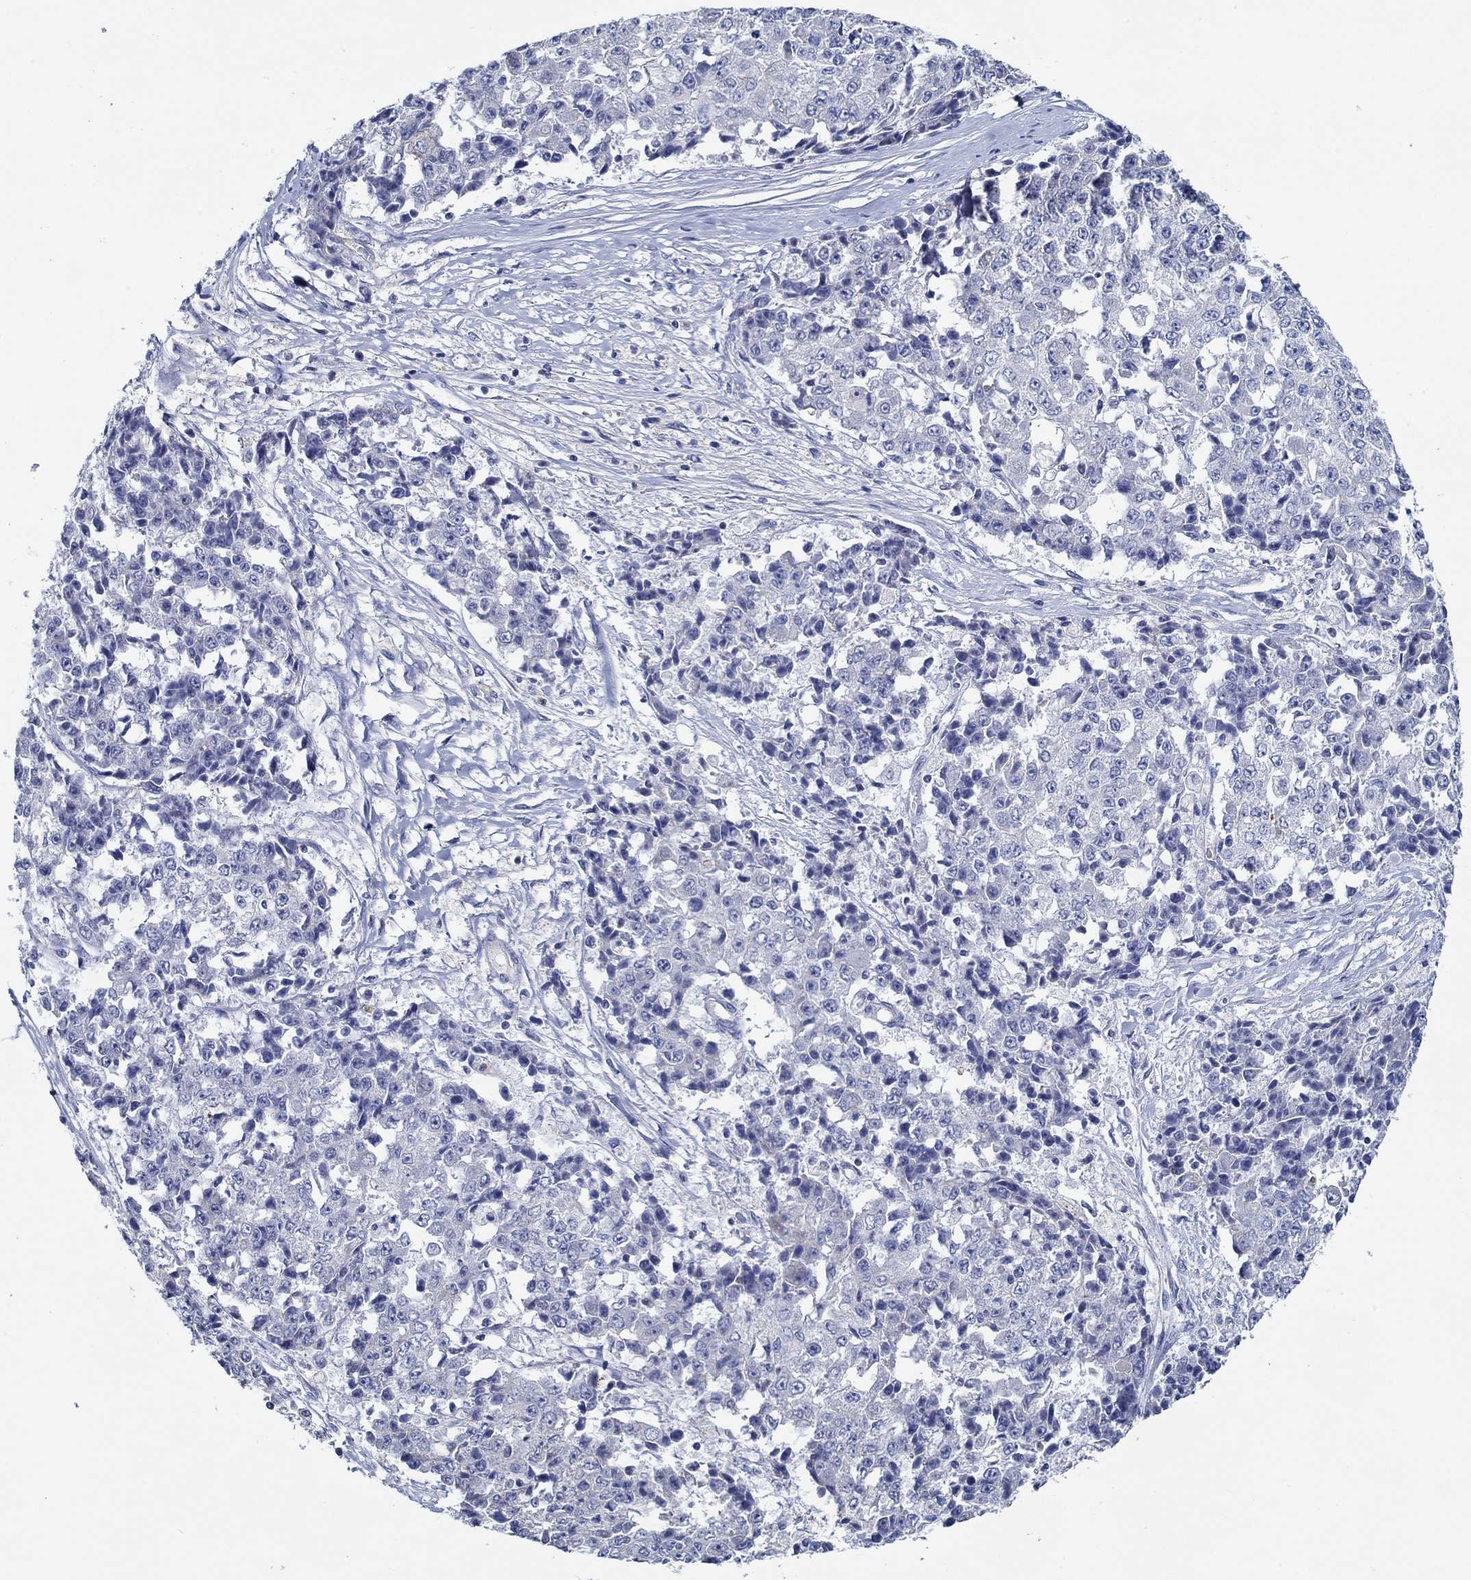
{"staining": {"intensity": "negative", "quantity": "none", "location": "none"}, "tissue": "ovarian cancer", "cell_type": "Tumor cells", "image_type": "cancer", "snomed": [{"axis": "morphology", "description": "Carcinoma, endometroid"}, {"axis": "topography", "description": "Ovary"}], "caption": "This is an IHC micrograph of human endometroid carcinoma (ovarian). There is no expression in tumor cells.", "gene": "CFAP61", "patient": {"sex": "female", "age": 42}}